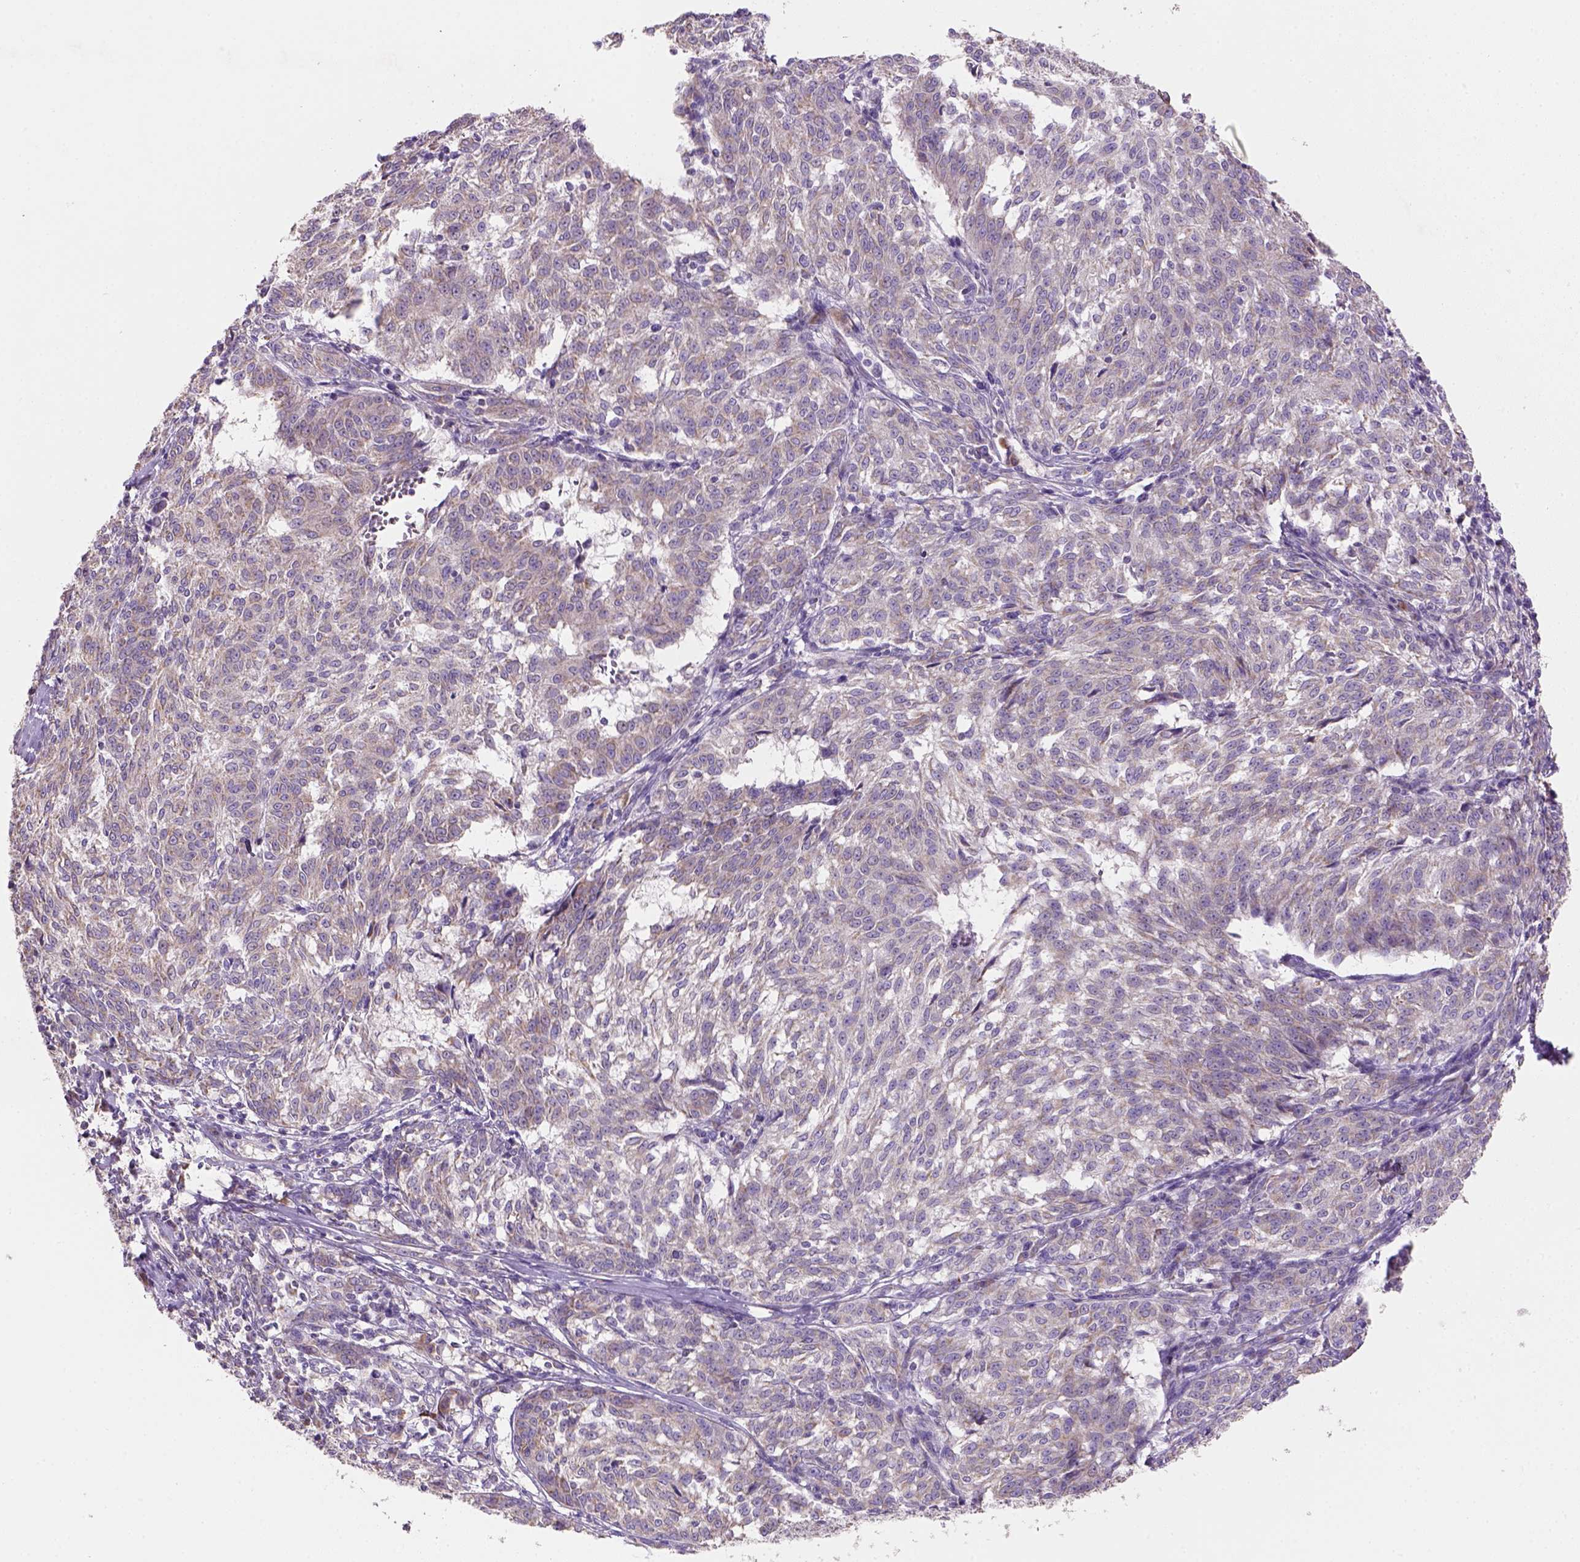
{"staining": {"intensity": "negative", "quantity": "none", "location": "none"}, "tissue": "melanoma", "cell_type": "Tumor cells", "image_type": "cancer", "snomed": [{"axis": "morphology", "description": "Malignant melanoma, NOS"}, {"axis": "topography", "description": "Skin"}], "caption": "Melanoma was stained to show a protein in brown. There is no significant positivity in tumor cells.", "gene": "HTRA1", "patient": {"sex": "female", "age": 72}}